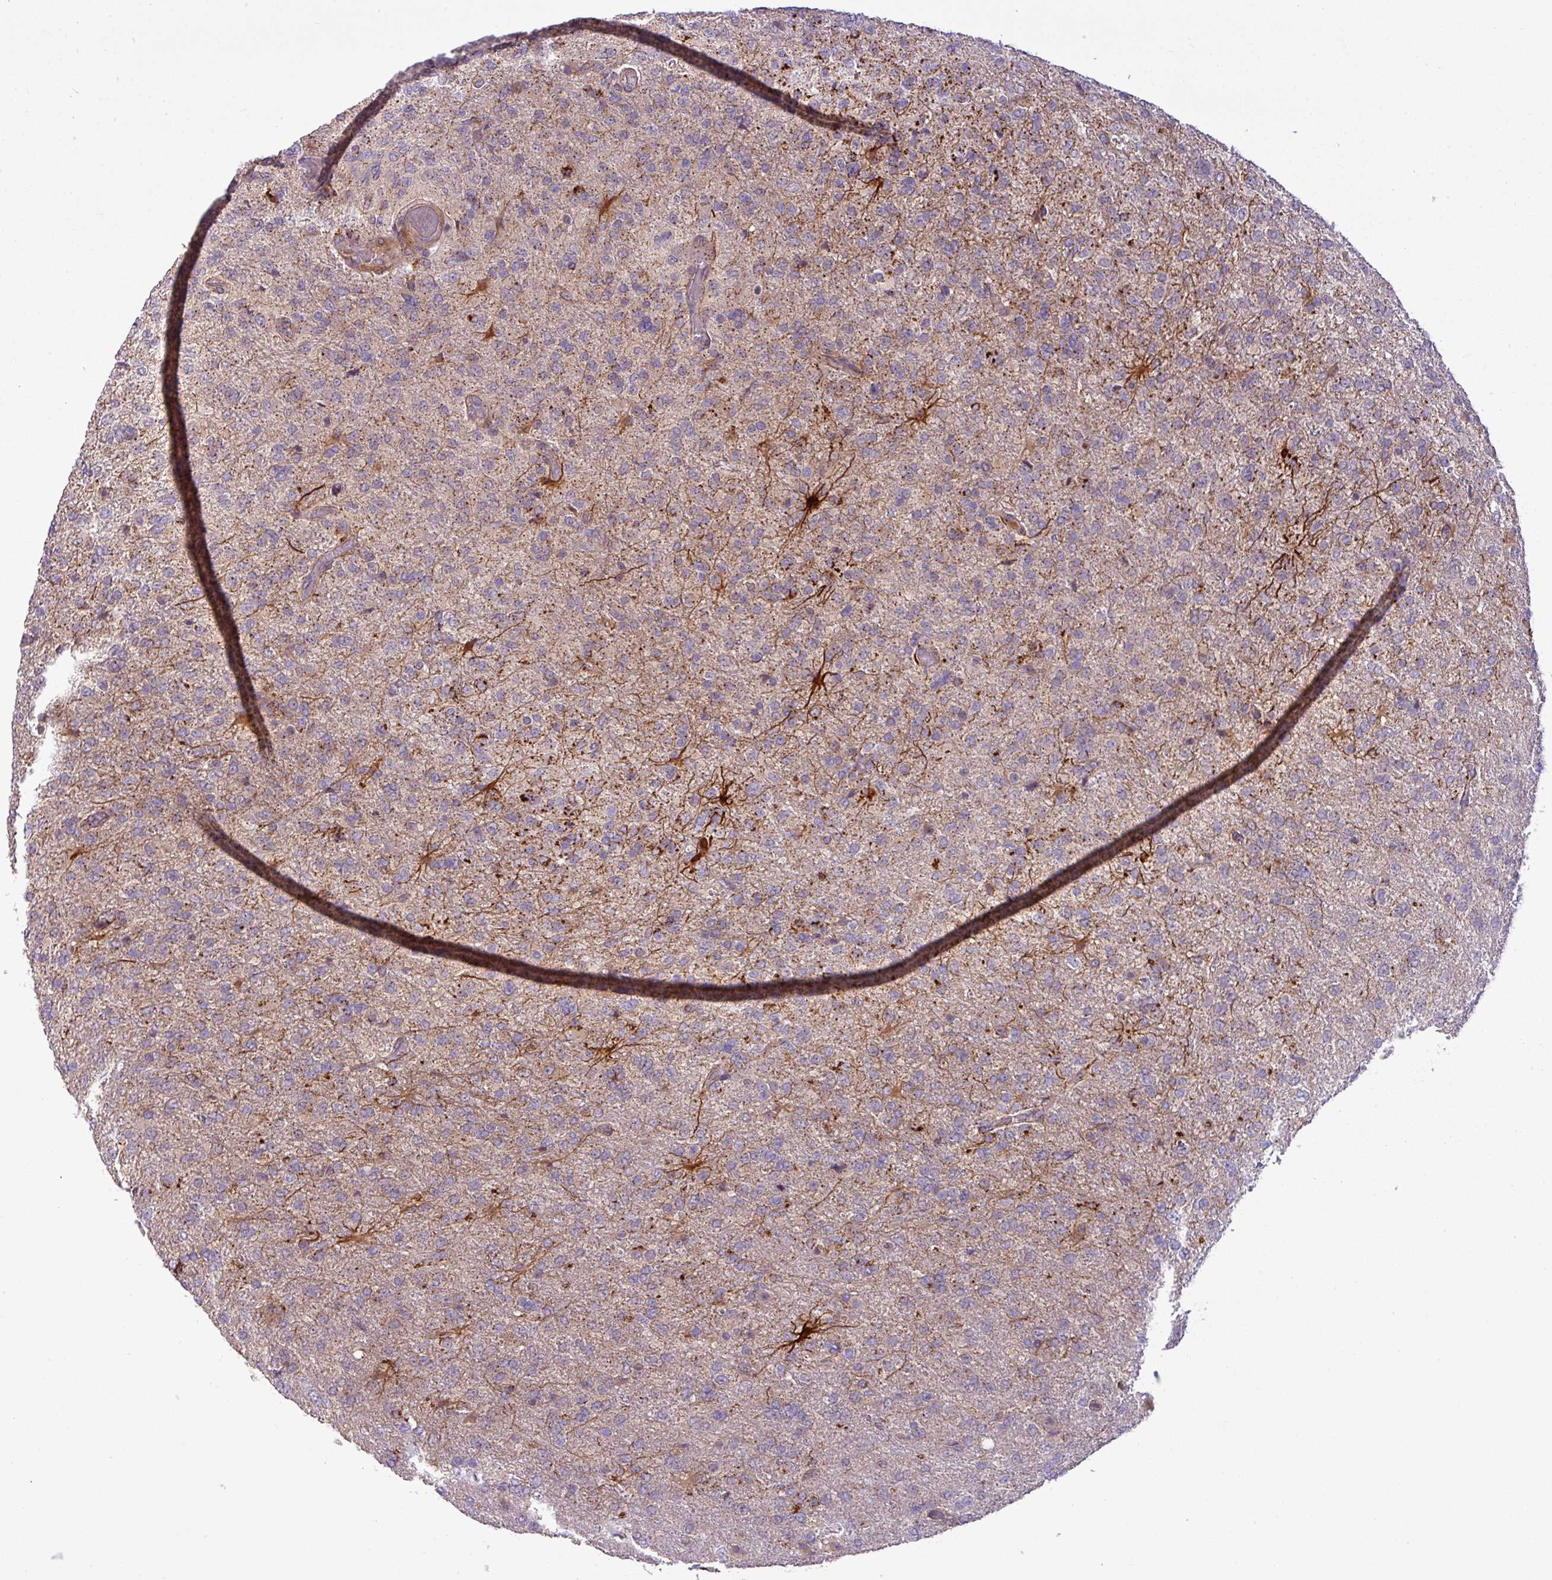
{"staining": {"intensity": "negative", "quantity": "none", "location": "none"}, "tissue": "glioma", "cell_type": "Tumor cells", "image_type": "cancer", "snomed": [{"axis": "morphology", "description": "Glioma, malignant, High grade"}, {"axis": "topography", "description": "Brain"}], "caption": "IHC histopathology image of glioma stained for a protein (brown), which exhibits no staining in tumor cells.", "gene": "ZNF35", "patient": {"sex": "female", "age": 74}}